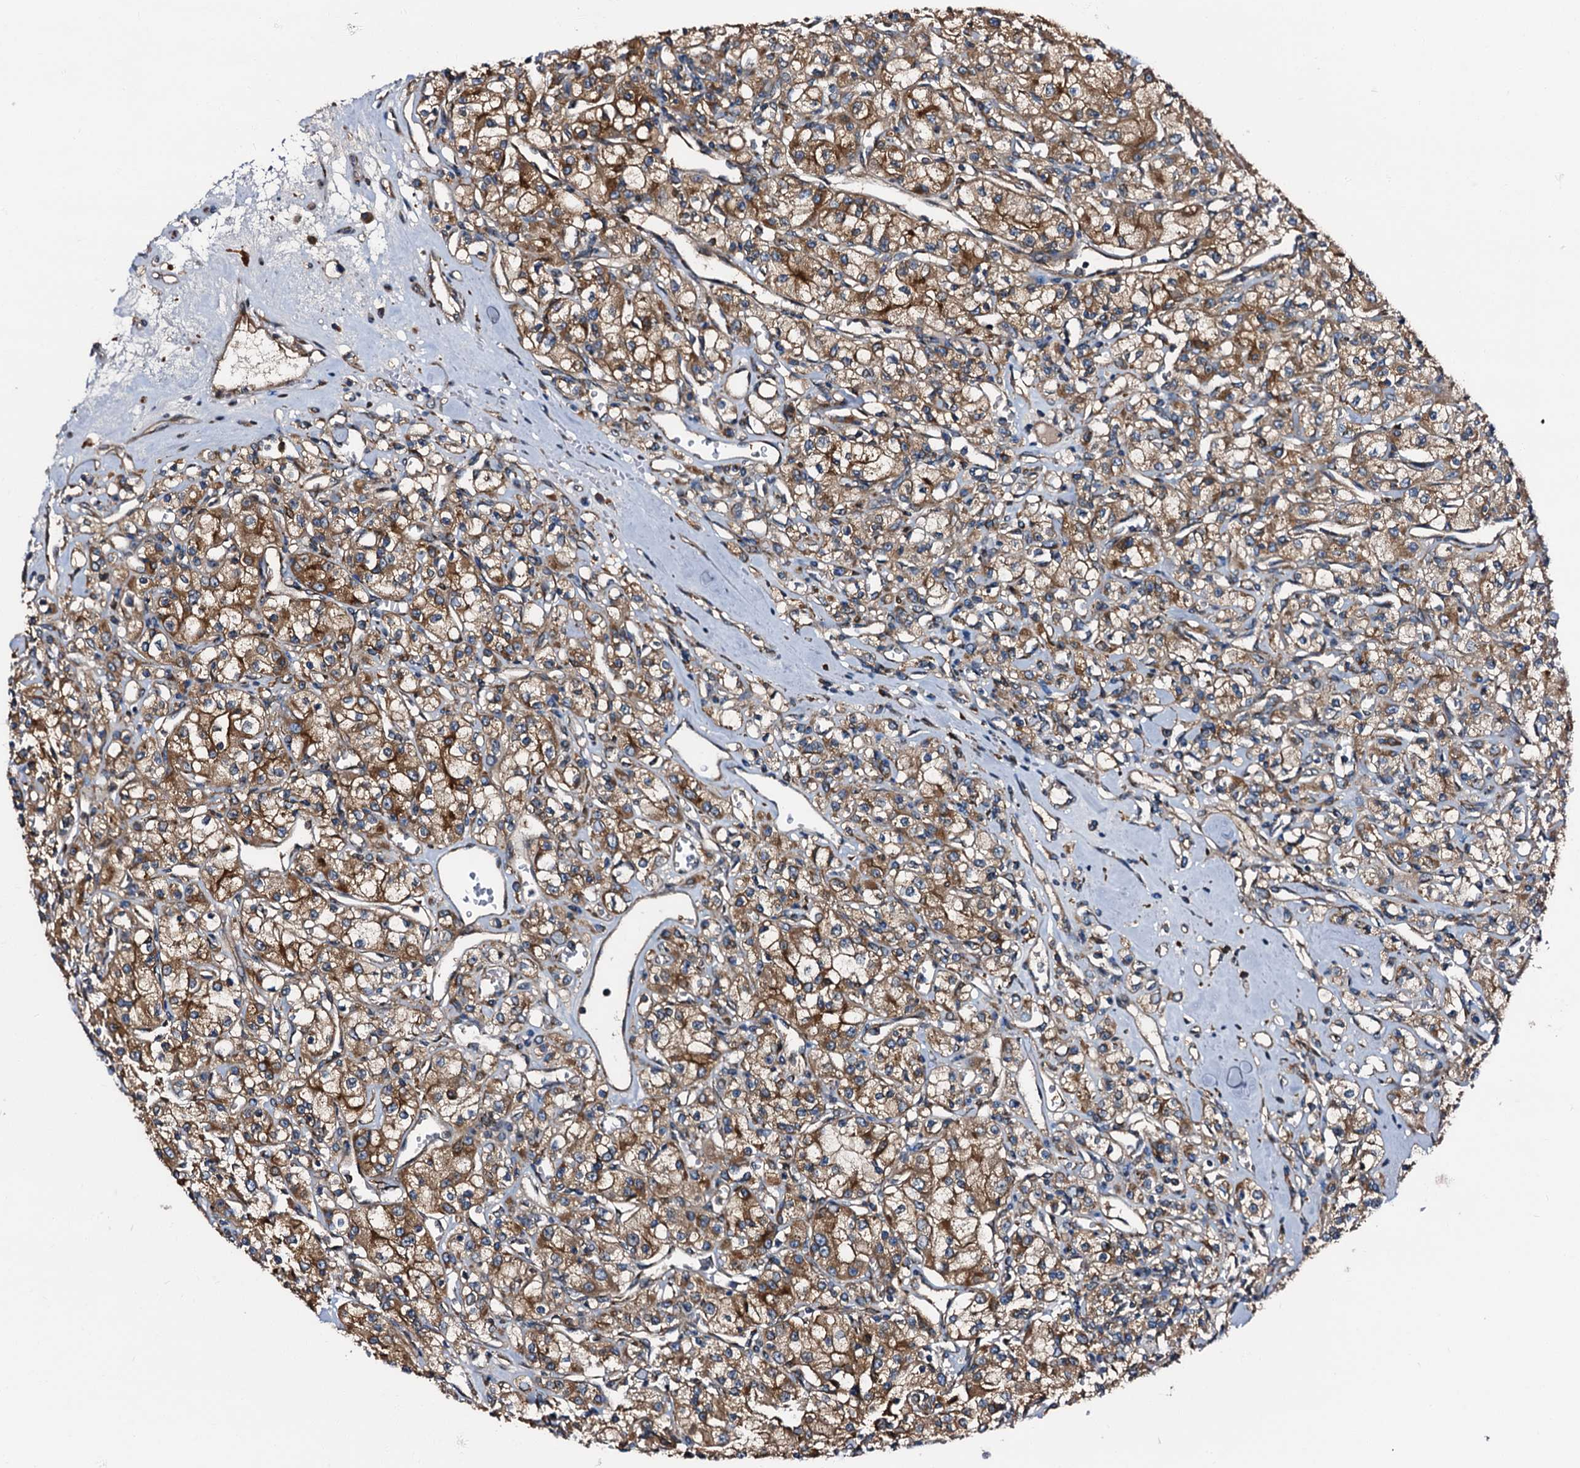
{"staining": {"intensity": "moderate", "quantity": ">75%", "location": "cytoplasmic/membranous"}, "tissue": "renal cancer", "cell_type": "Tumor cells", "image_type": "cancer", "snomed": [{"axis": "morphology", "description": "Adenocarcinoma, NOS"}, {"axis": "topography", "description": "Kidney"}], "caption": "Brown immunohistochemical staining in human renal adenocarcinoma displays moderate cytoplasmic/membranous expression in approximately >75% of tumor cells. Immunohistochemistry stains the protein of interest in brown and the nuclei are stained blue.", "gene": "PEX5", "patient": {"sex": "female", "age": 59}}